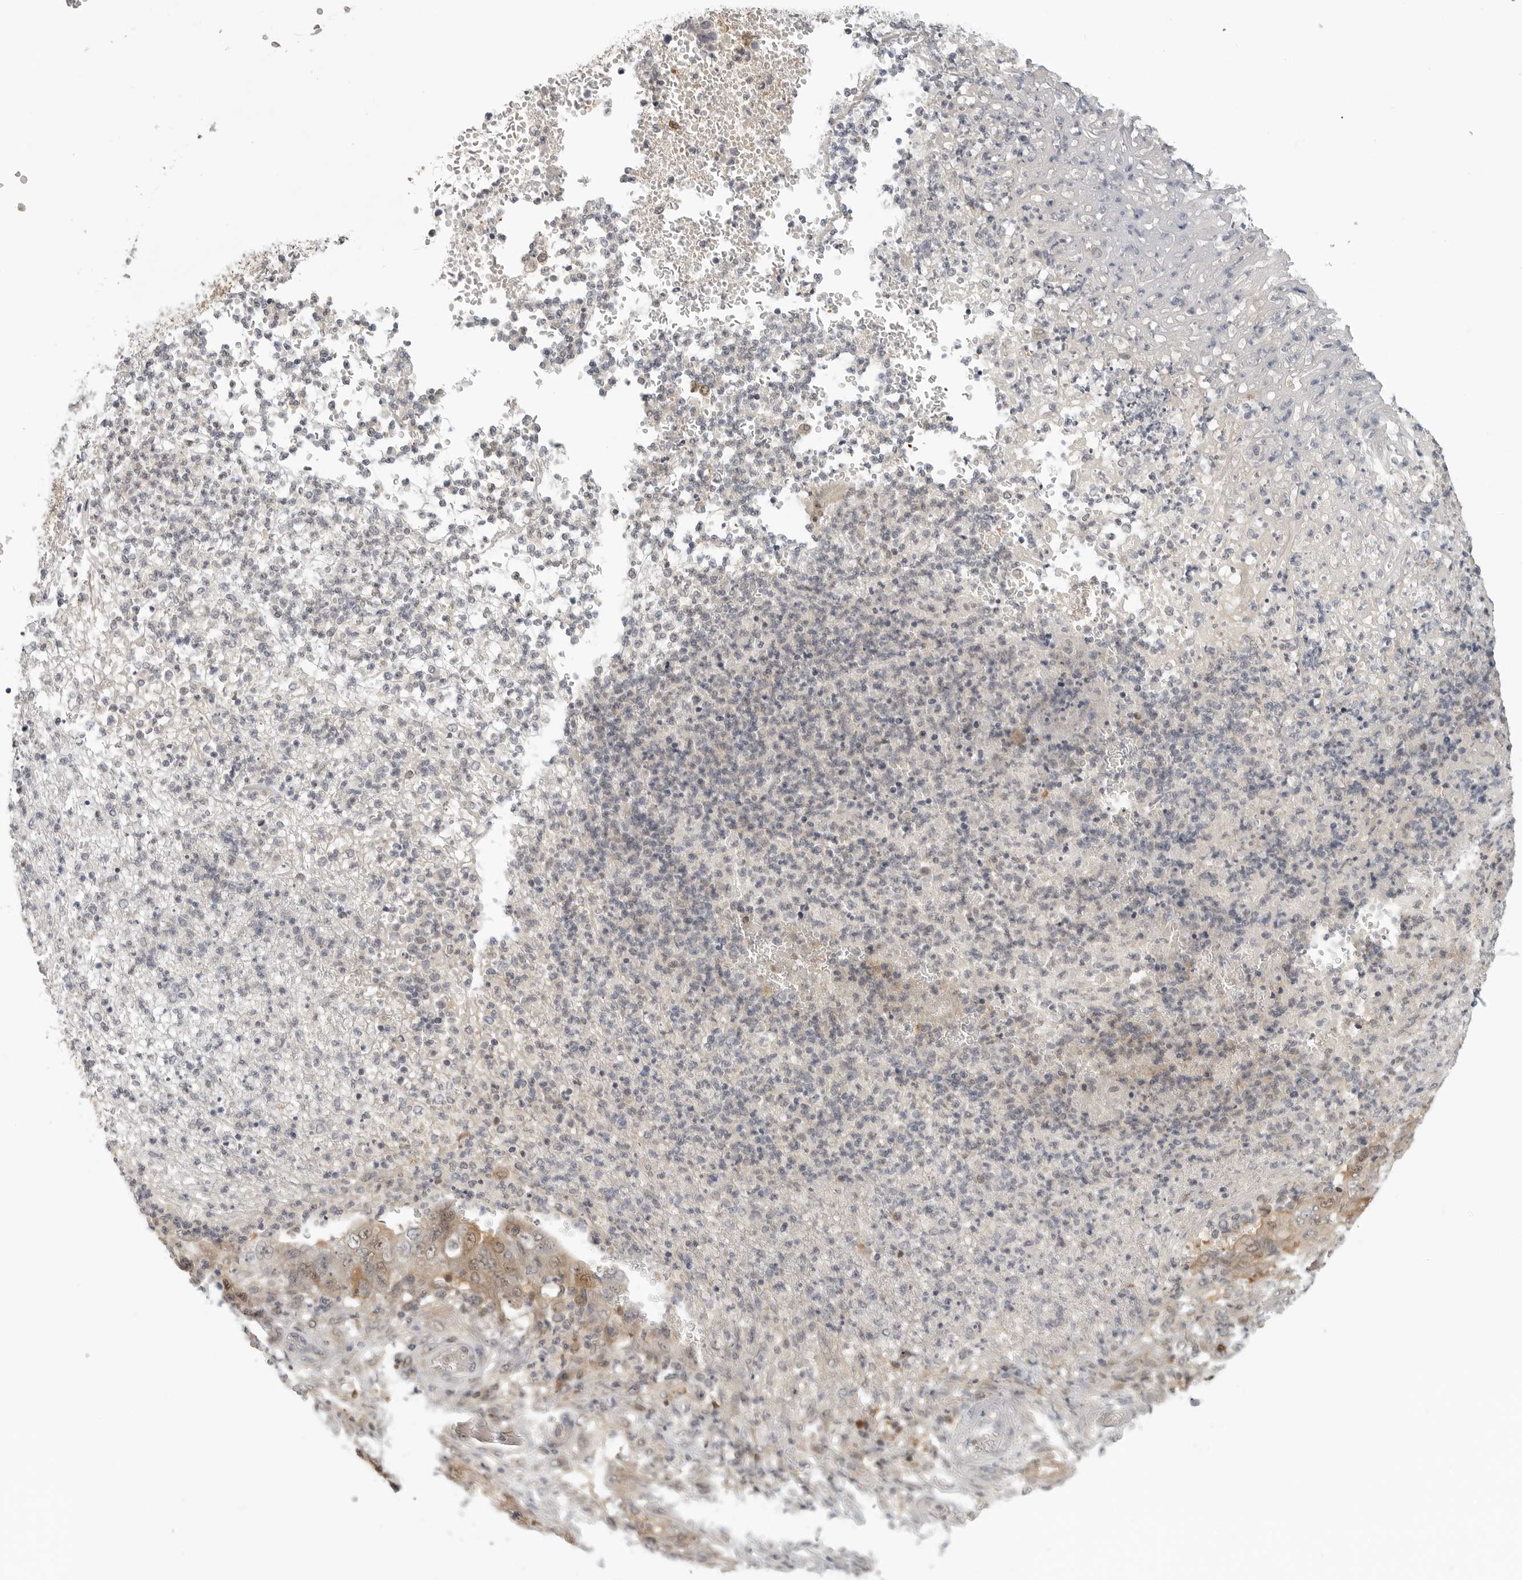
{"staining": {"intensity": "weak", "quantity": "25%-75%", "location": "cytoplasmic/membranous"}, "tissue": "stomach cancer", "cell_type": "Tumor cells", "image_type": "cancer", "snomed": [{"axis": "morphology", "description": "Adenocarcinoma, NOS"}, {"axis": "topography", "description": "Stomach"}], "caption": "Weak cytoplasmic/membranous positivity is appreciated in about 25%-75% of tumor cells in stomach cancer.", "gene": "CTIF", "patient": {"sex": "female", "age": 73}}